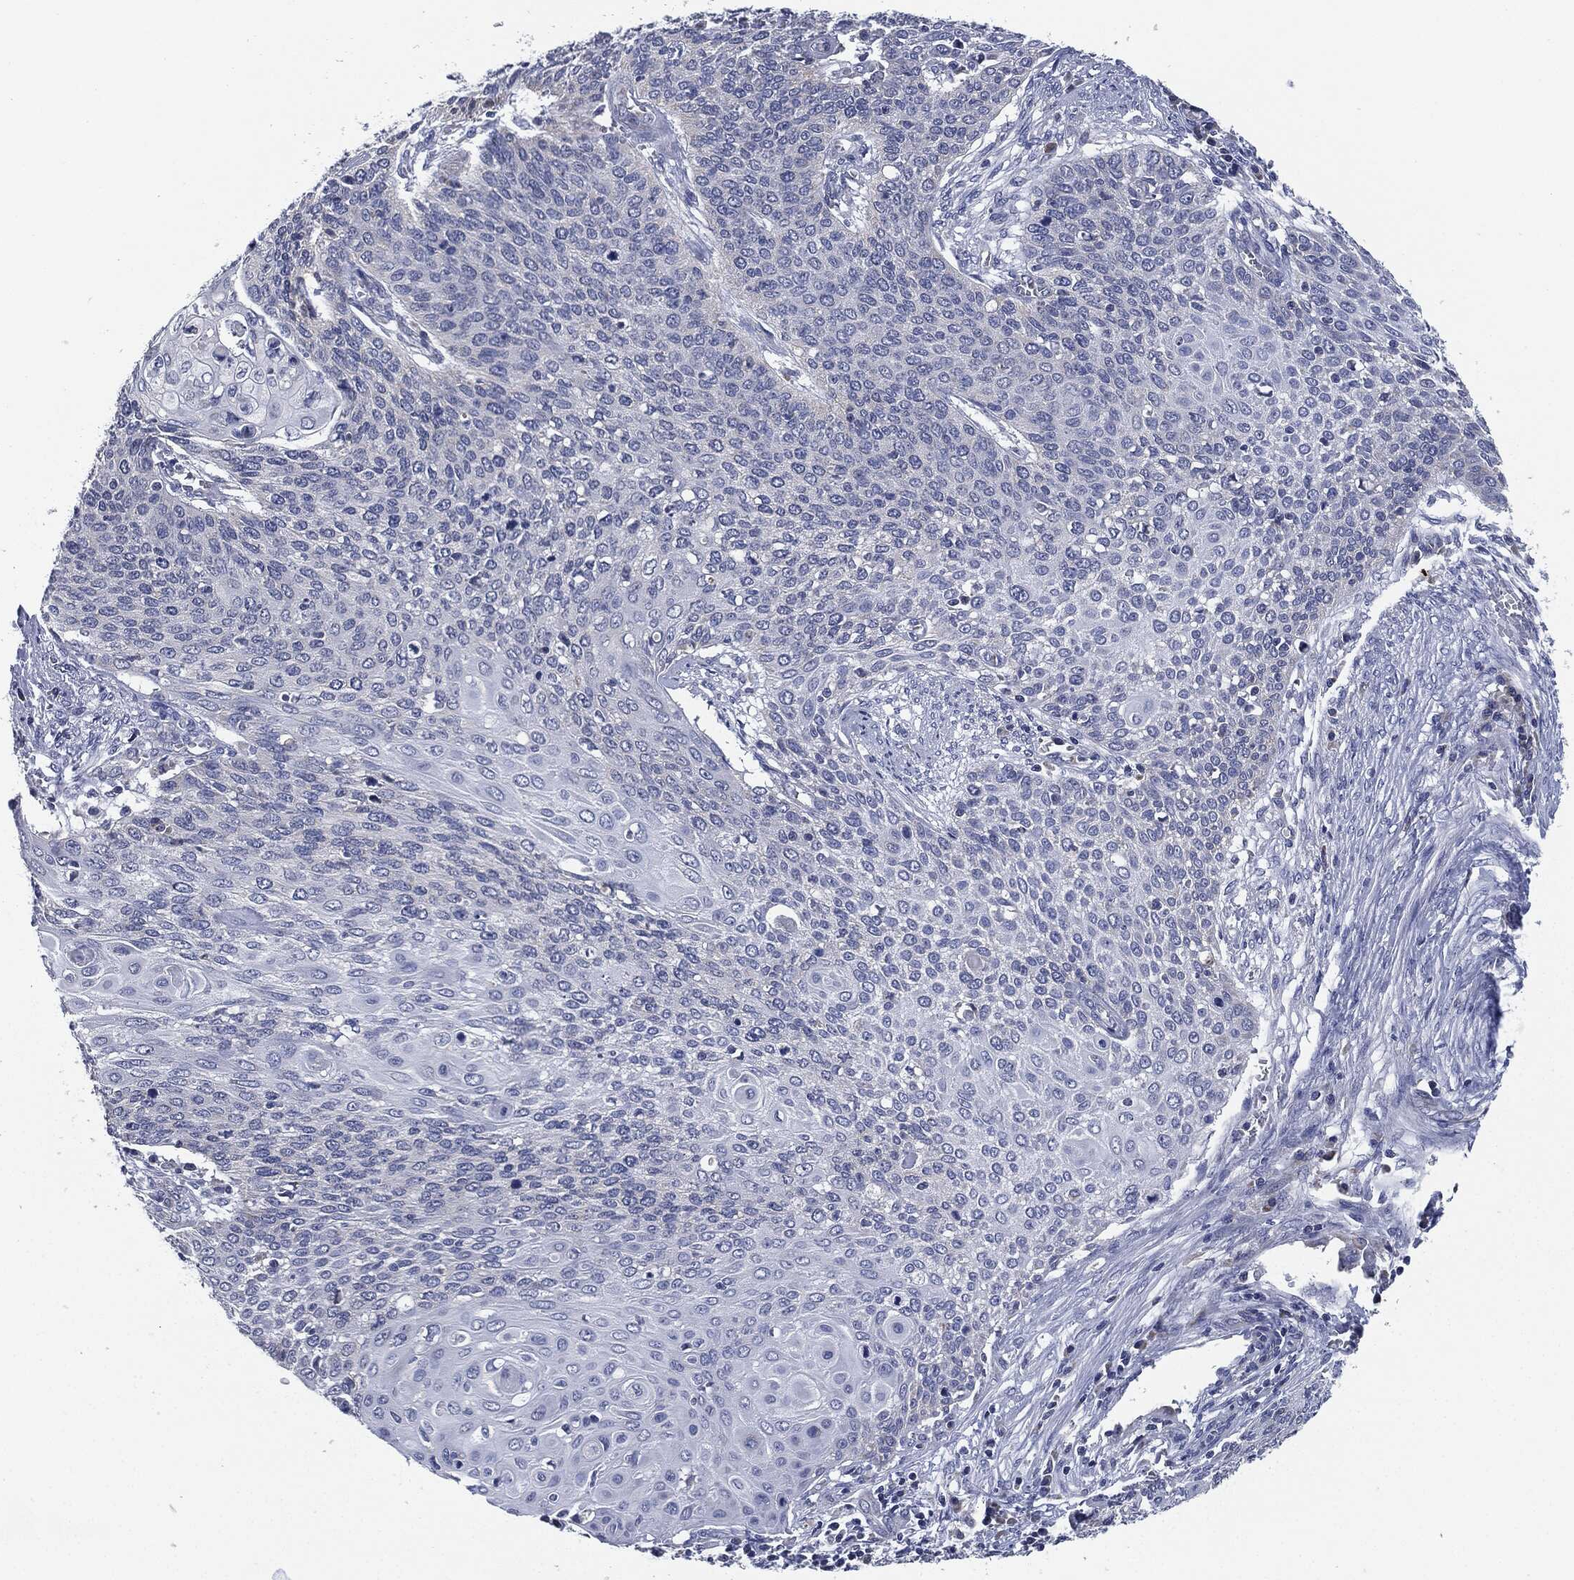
{"staining": {"intensity": "negative", "quantity": "none", "location": "none"}, "tissue": "cervical cancer", "cell_type": "Tumor cells", "image_type": "cancer", "snomed": [{"axis": "morphology", "description": "Squamous cell carcinoma, NOS"}, {"axis": "topography", "description": "Cervix"}], "caption": "DAB (3,3'-diaminobenzidine) immunohistochemical staining of human cervical cancer (squamous cell carcinoma) displays no significant expression in tumor cells.", "gene": "SIGLEC9", "patient": {"sex": "female", "age": 39}}